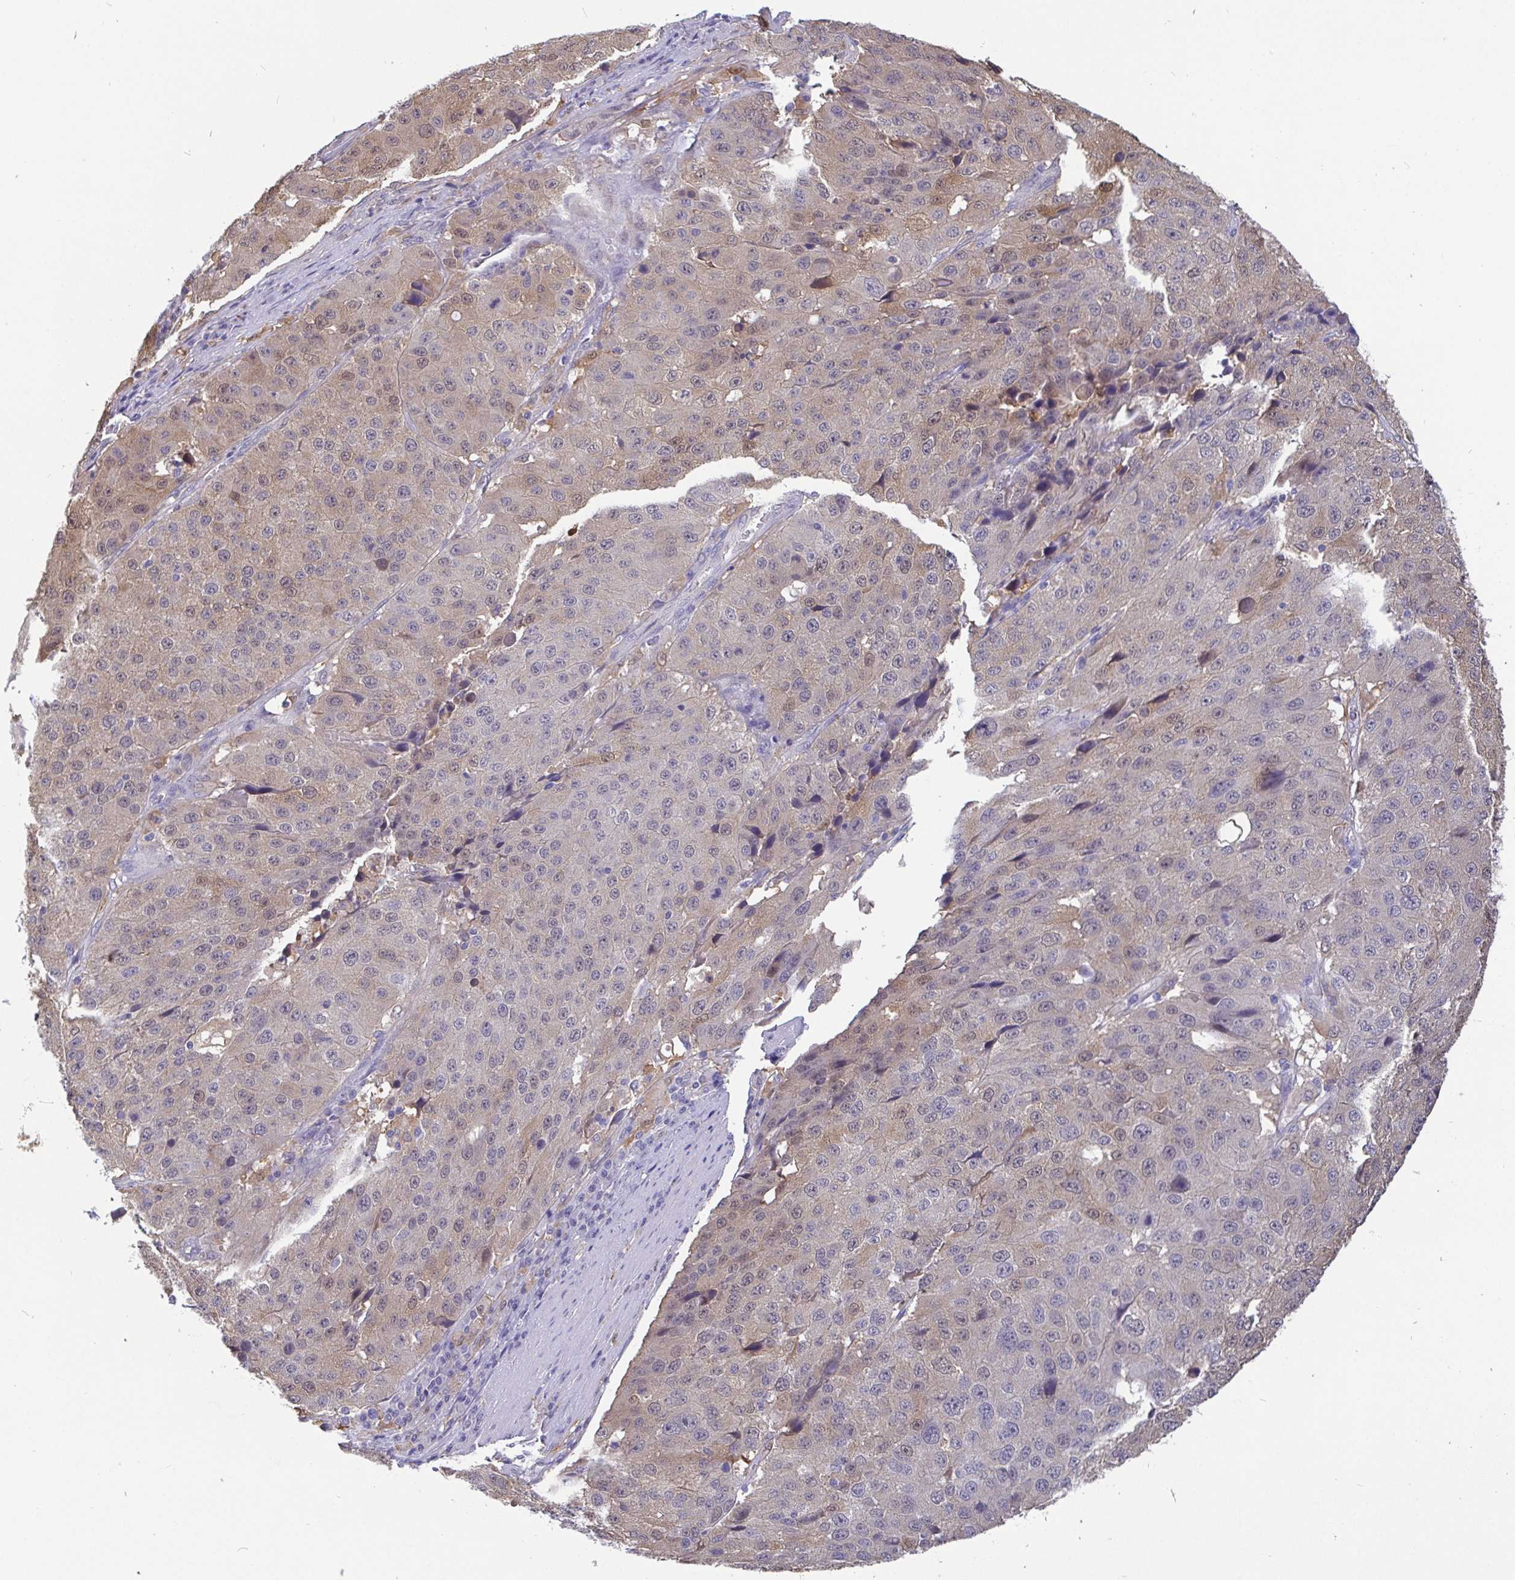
{"staining": {"intensity": "weak", "quantity": "<25%", "location": "cytoplasmic/membranous,nuclear"}, "tissue": "stomach cancer", "cell_type": "Tumor cells", "image_type": "cancer", "snomed": [{"axis": "morphology", "description": "Adenocarcinoma, NOS"}, {"axis": "topography", "description": "Stomach"}], "caption": "An IHC histopathology image of stomach adenocarcinoma is shown. There is no staining in tumor cells of stomach adenocarcinoma. Nuclei are stained in blue.", "gene": "IDH1", "patient": {"sex": "male", "age": 71}}